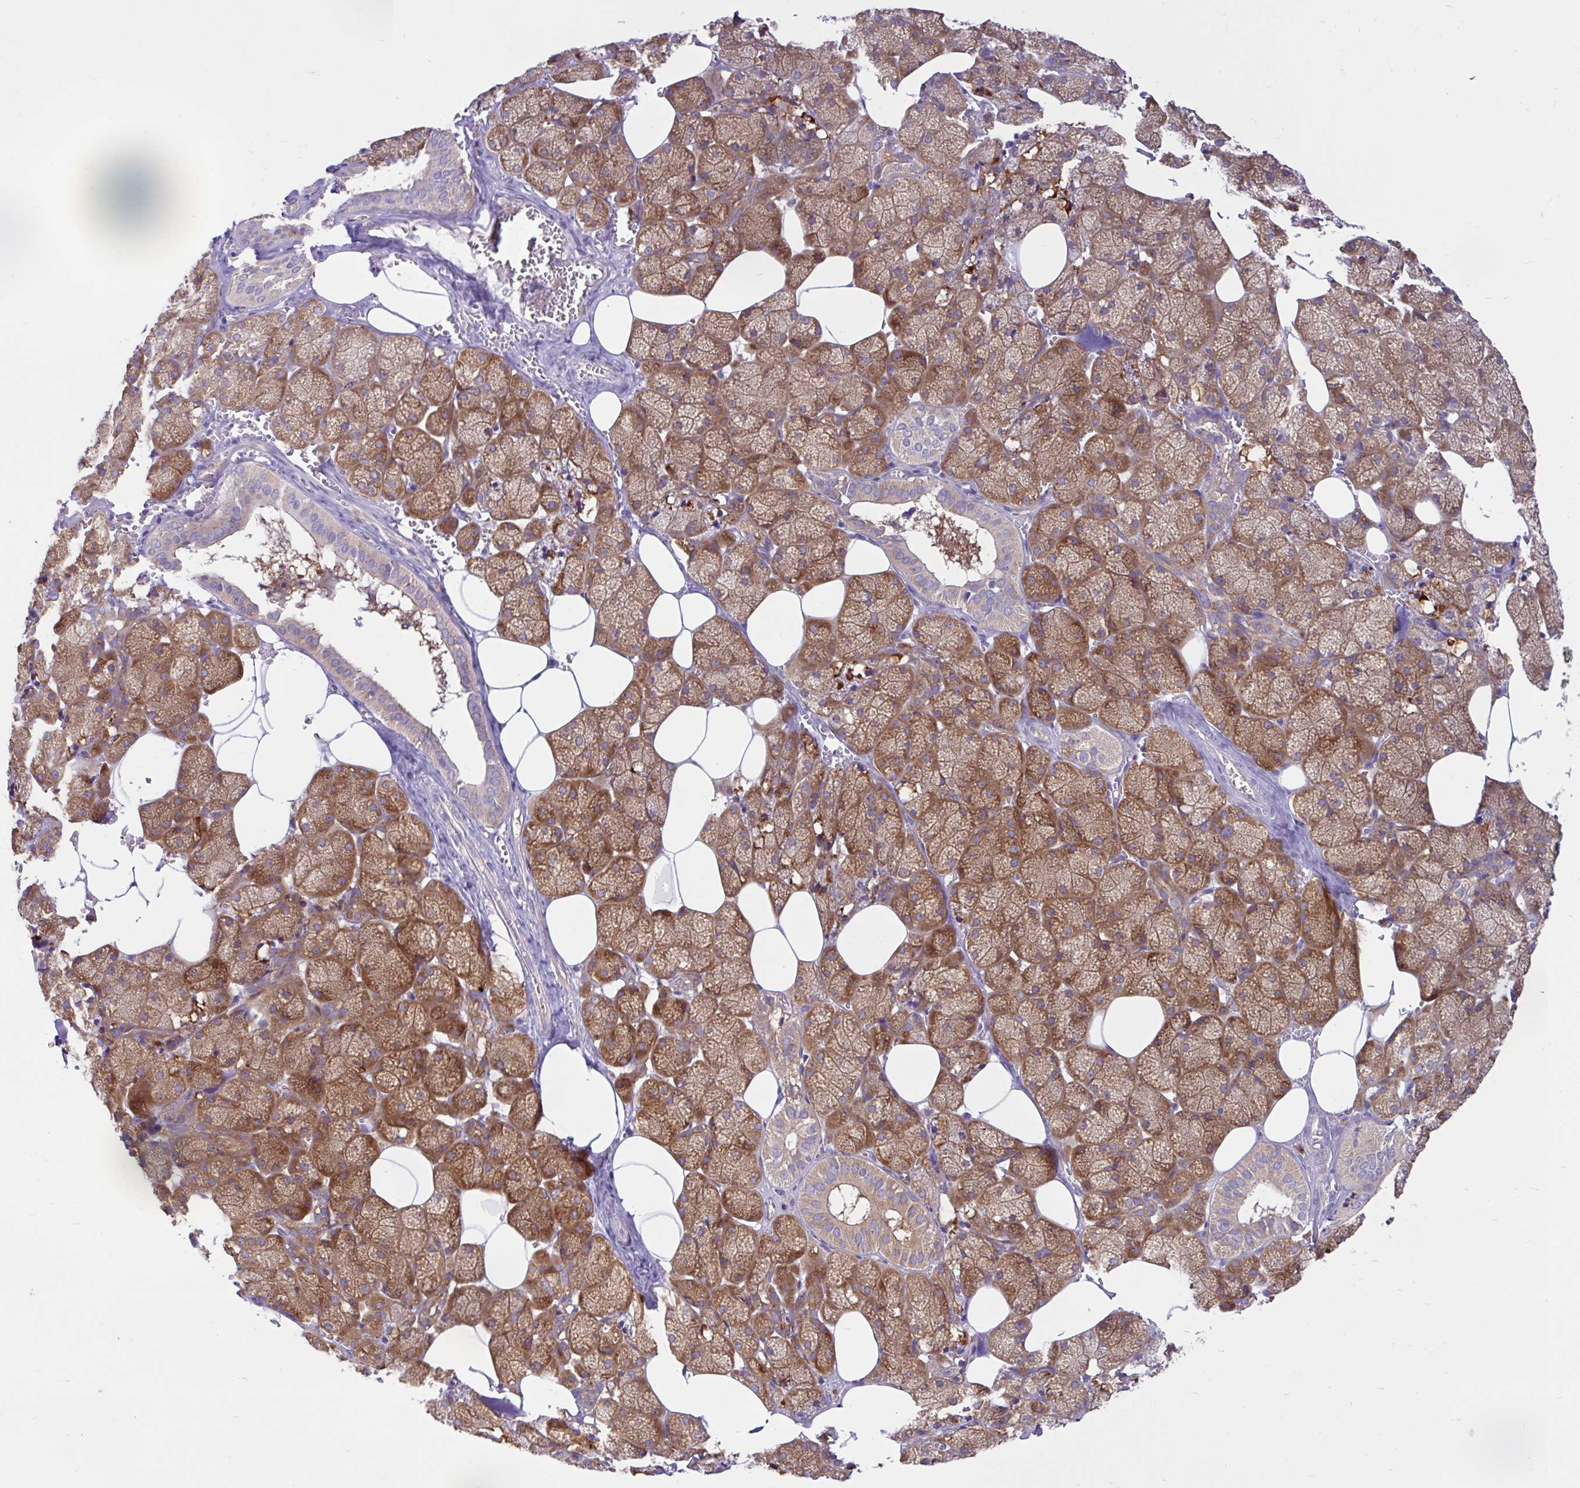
{"staining": {"intensity": "strong", "quantity": ">75%", "location": "cytoplasmic/membranous"}, "tissue": "salivary gland", "cell_type": "Glandular cells", "image_type": "normal", "snomed": [{"axis": "morphology", "description": "Normal tissue, NOS"}, {"axis": "topography", "description": "Salivary gland"}, {"axis": "topography", "description": "Peripheral nerve tissue"}], "caption": "Strong cytoplasmic/membranous positivity is appreciated in approximately >75% of glandular cells in unremarkable salivary gland.", "gene": "LARS1", "patient": {"sex": "male", "age": 38}}